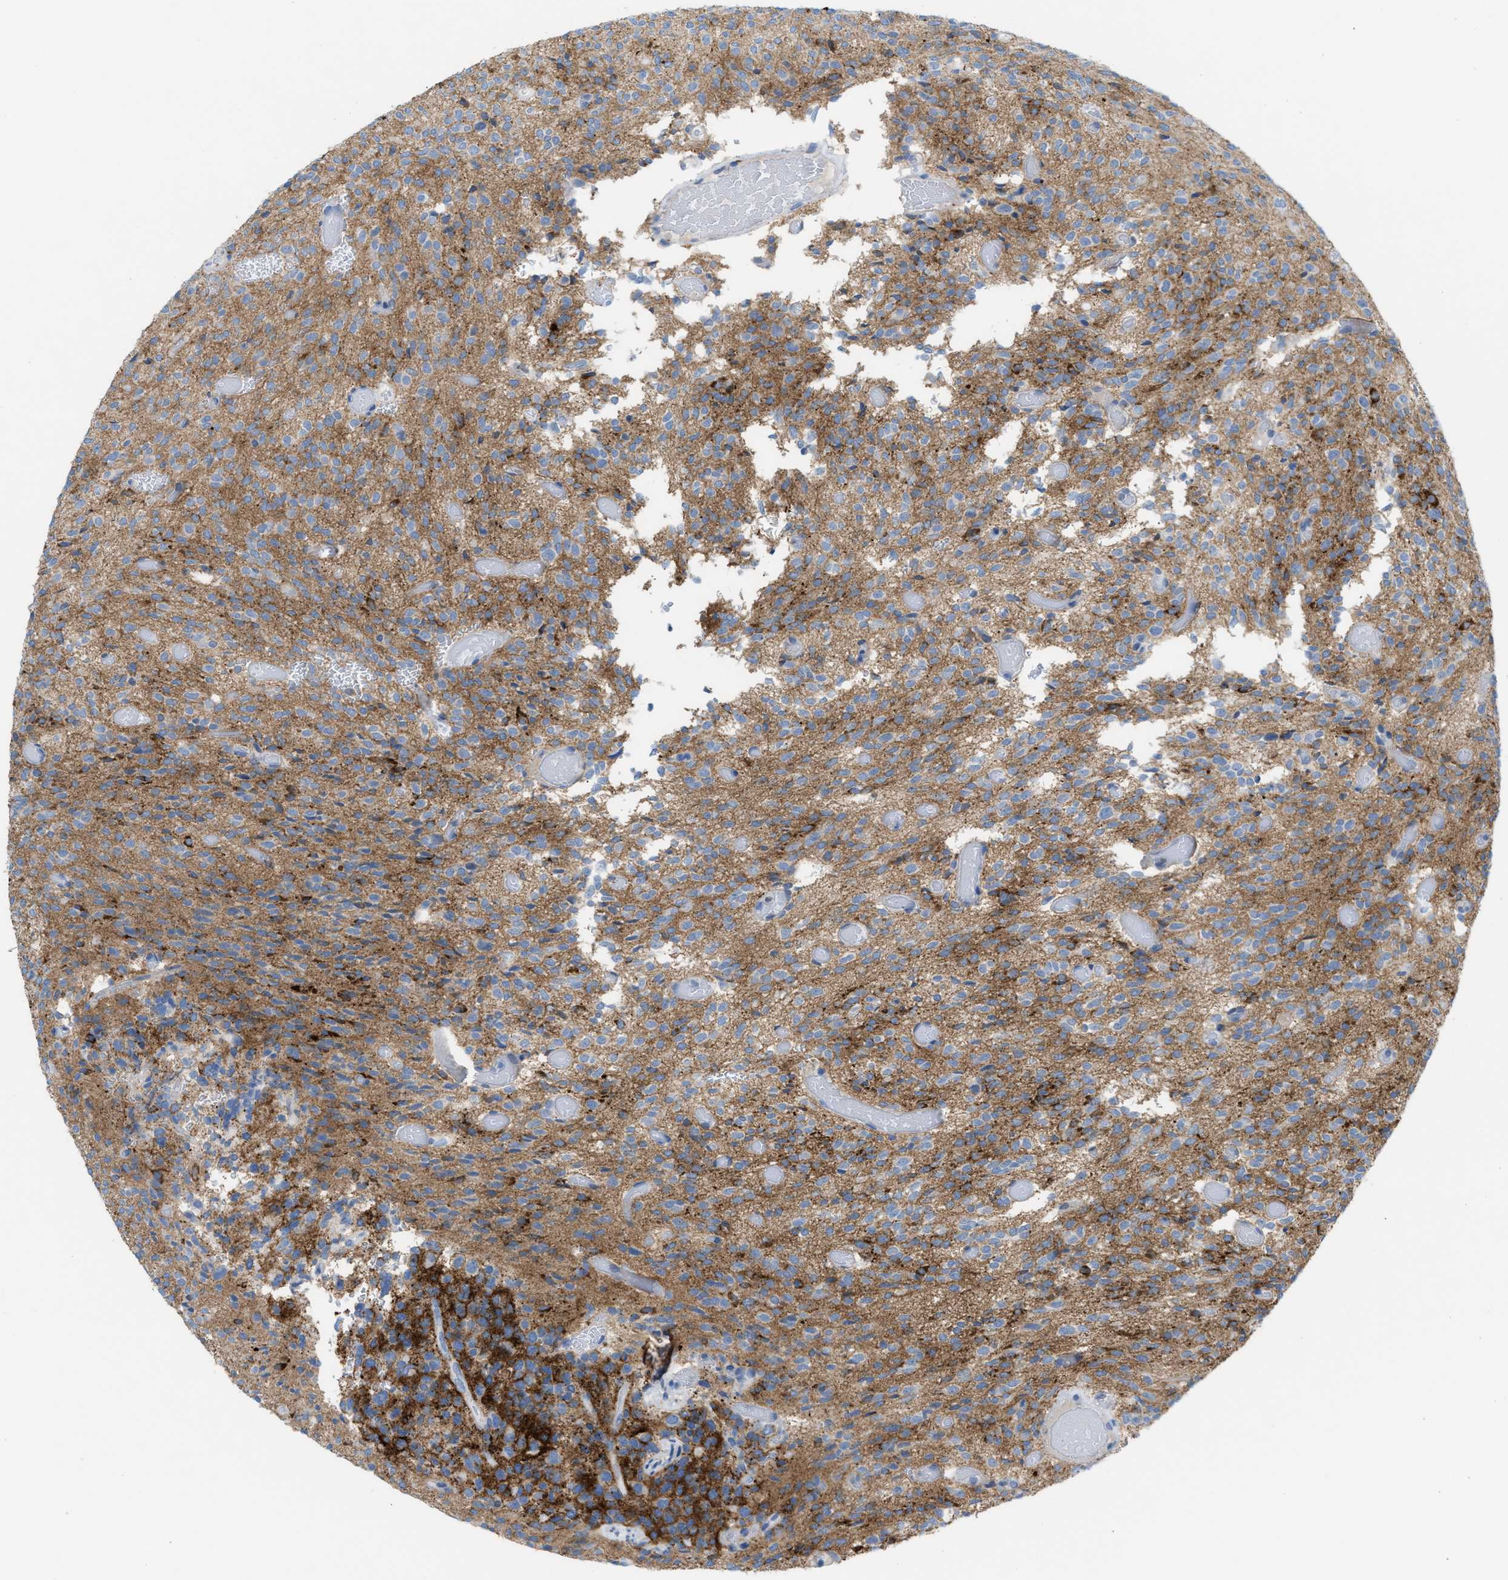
{"staining": {"intensity": "negative", "quantity": "none", "location": "none"}, "tissue": "glioma", "cell_type": "Tumor cells", "image_type": "cancer", "snomed": [{"axis": "morphology", "description": "Glioma, malignant, High grade"}, {"axis": "topography", "description": "Brain"}], "caption": "IHC histopathology image of malignant high-grade glioma stained for a protein (brown), which displays no staining in tumor cells. Nuclei are stained in blue.", "gene": "PPM1D", "patient": {"sex": "male", "age": 34}}